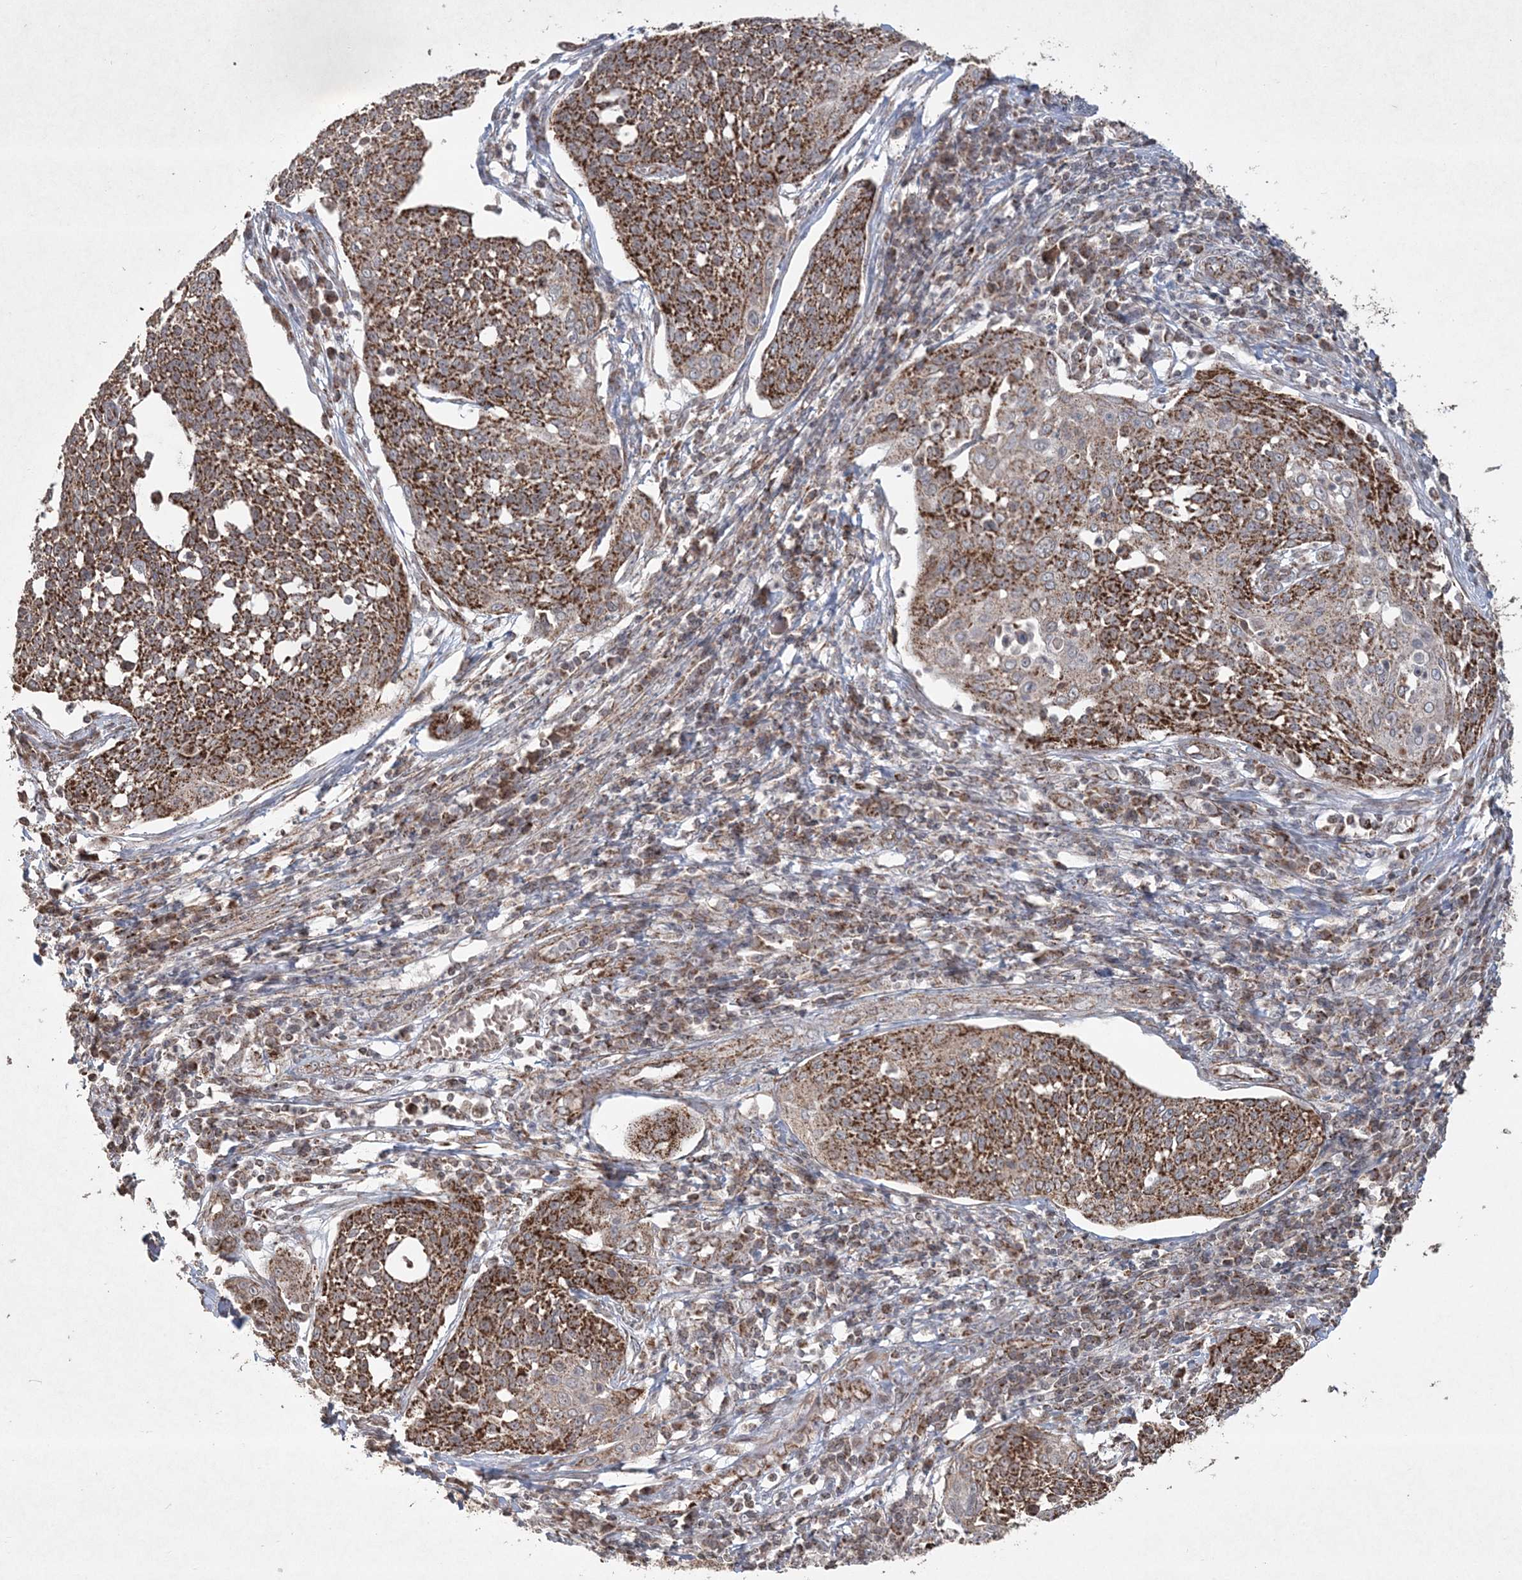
{"staining": {"intensity": "strong", "quantity": ">75%", "location": "cytoplasmic/membranous"}, "tissue": "cervical cancer", "cell_type": "Tumor cells", "image_type": "cancer", "snomed": [{"axis": "morphology", "description": "Squamous cell carcinoma, NOS"}, {"axis": "topography", "description": "Cervix"}], "caption": "High-power microscopy captured an IHC micrograph of squamous cell carcinoma (cervical), revealing strong cytoplasmic/membranous expression in about >75% of tumor cells.", "gene": "LRPPRC", "patient": {"sex": "female", "age": 34}}